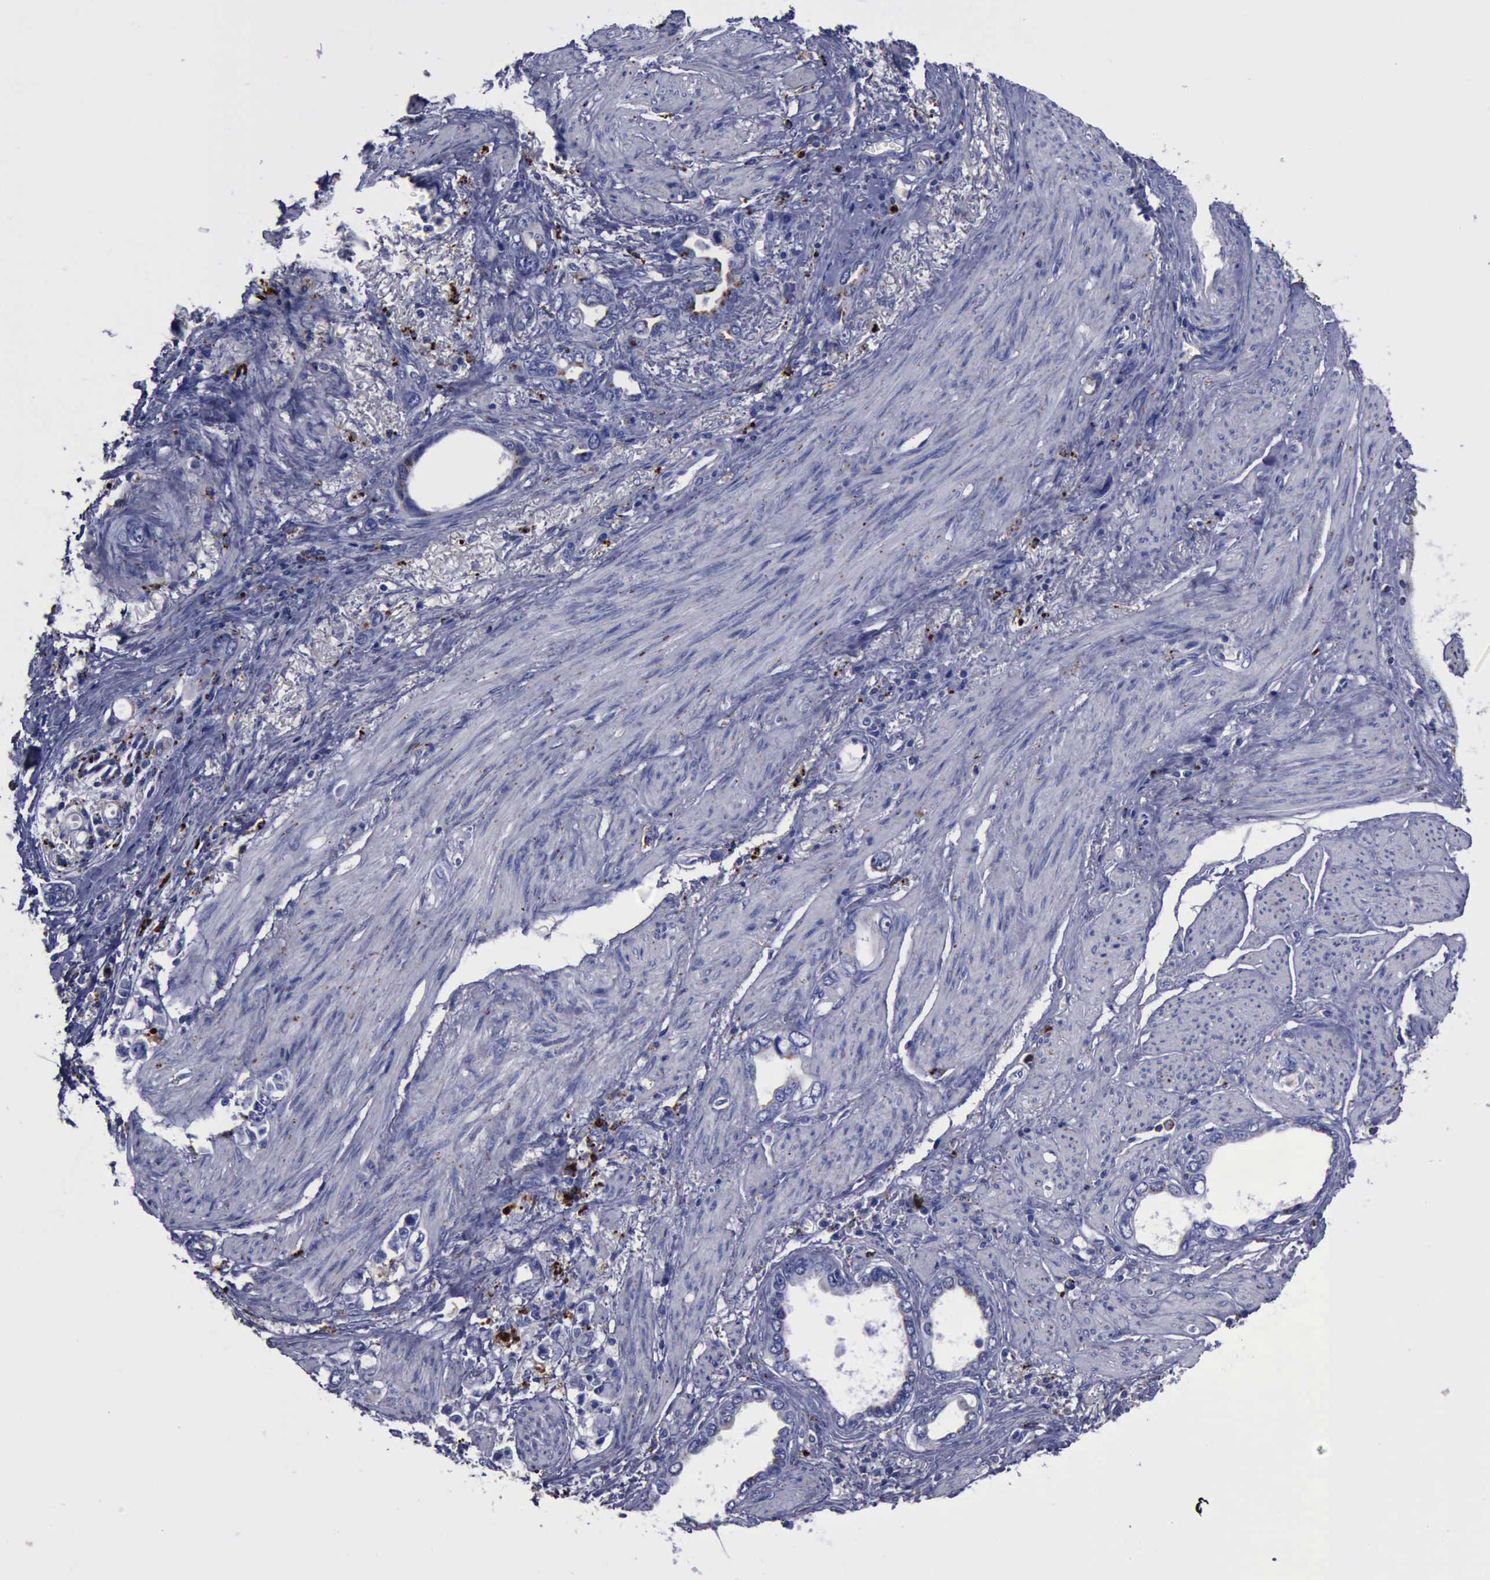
{"staining": {"intensity": "moderate", "quantity": "<25%", "location": "cytoplasmic/membranous"}, "tissue": "stomach cancer", "cell_type": "Tumor cells", "image_type": "cancer", "snomed": [{"axis": "morphology", "description": "Adenocarcinoma, NOS"}, {"axis": "topography", "description": "Stomach"}], "caption": "Protein staining demonstrates moderate cytoplasmic/membranous positivity in about <25% of tumor cells in stomach cancer.", "gene": "CTSD", "patient": {"sex": "male", "age": 78}}